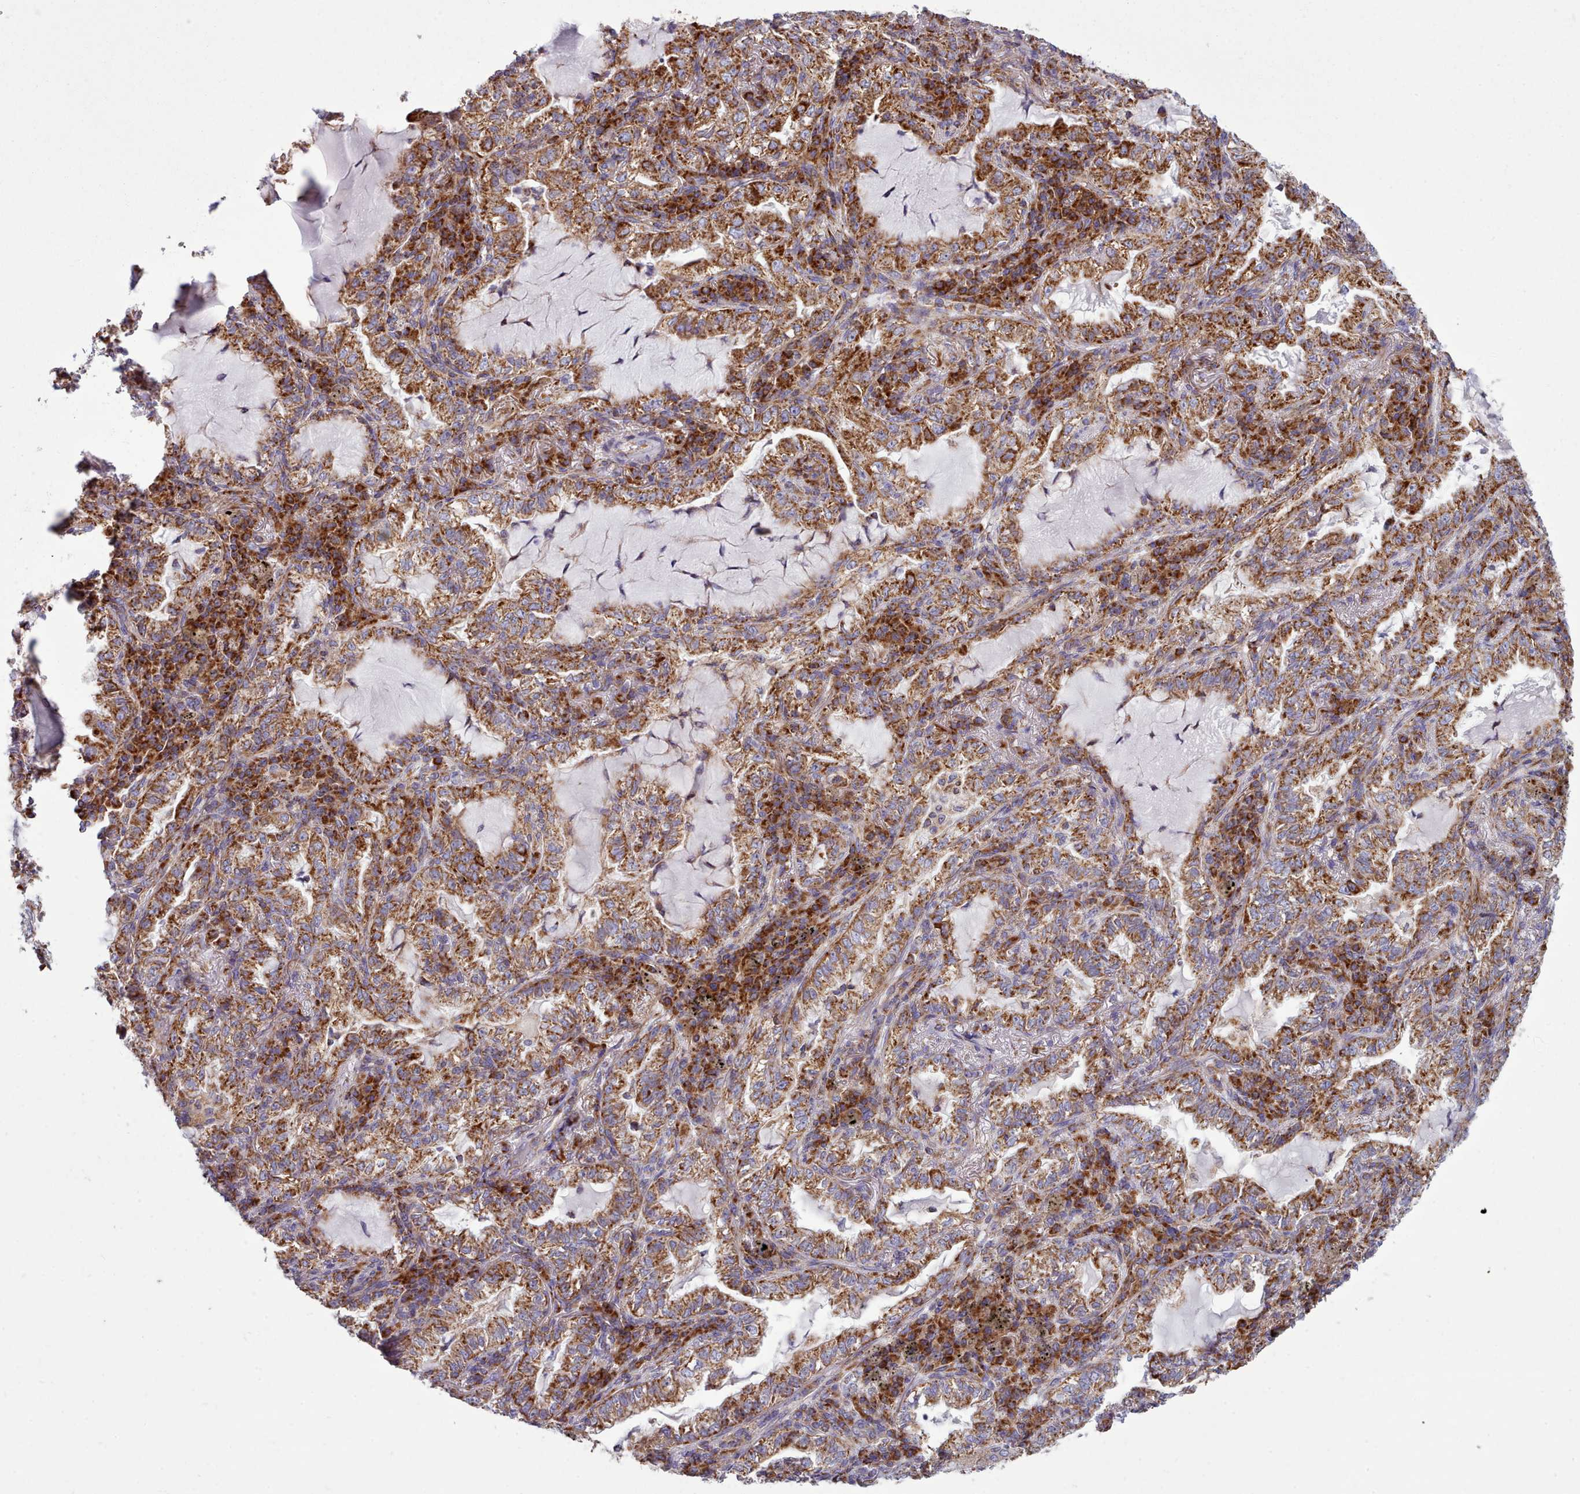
{"staining": {"intensity": "strong", "quantity": ">75%", "location": "cytoplasmic/membranous"}, "tissue": "lung cancer", "cell_type": "Tumor cells", "image_type": "cancer", "snomed": [{"axis": "morphology", "description": "Adenocarcinoma, NOS"}, {"axis": "topography", "description": "Lung"}], "caption": "A high amount of strong cytoplasmic/membranous positivity is identified in approximately >75% of tumor cells in lung cancer tissue.", "gene": "SRP54", "patient": {"sex": "female", "age": 73}}